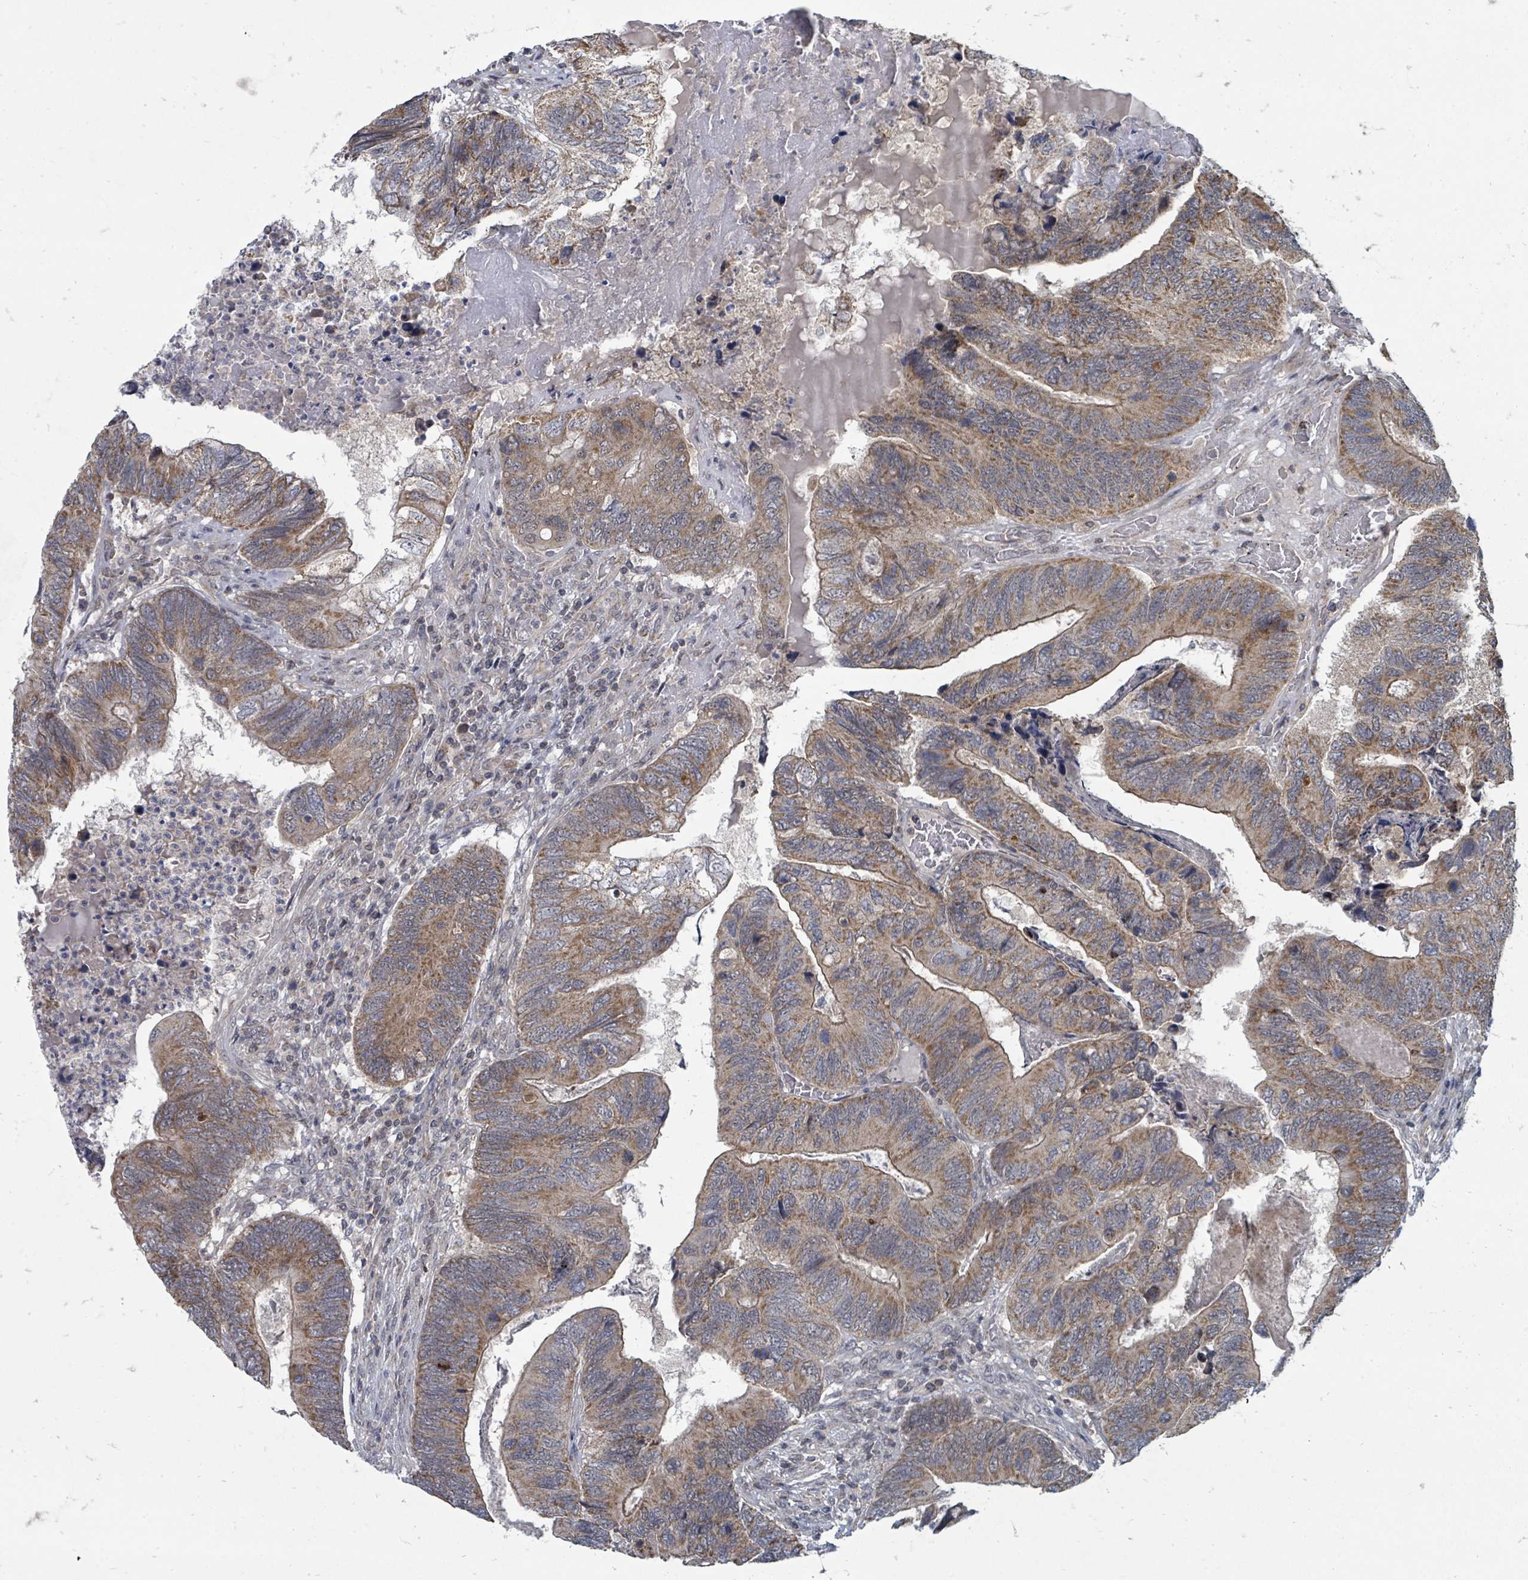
{"staining": {"intensity": "moderate", "quantity": ">75%", "location": "cytoplasmic/membranous"}, "tissue": "colorectal cancer", "cell_type": "Tumor cells", "image_type": "cancer", "snomed": [{"axis": "morphology", "description": "Adenocarcinoma, NOS"}, {"axis": "topography", "description": "Colon"}], "caption": "Tumor cells display moderate cytoplasmic/membranous positivity in approximately >75% of cells in colorectal cancer.", "gene": "MAGOHB", "patient": {"sex": "female", "age": 67}}